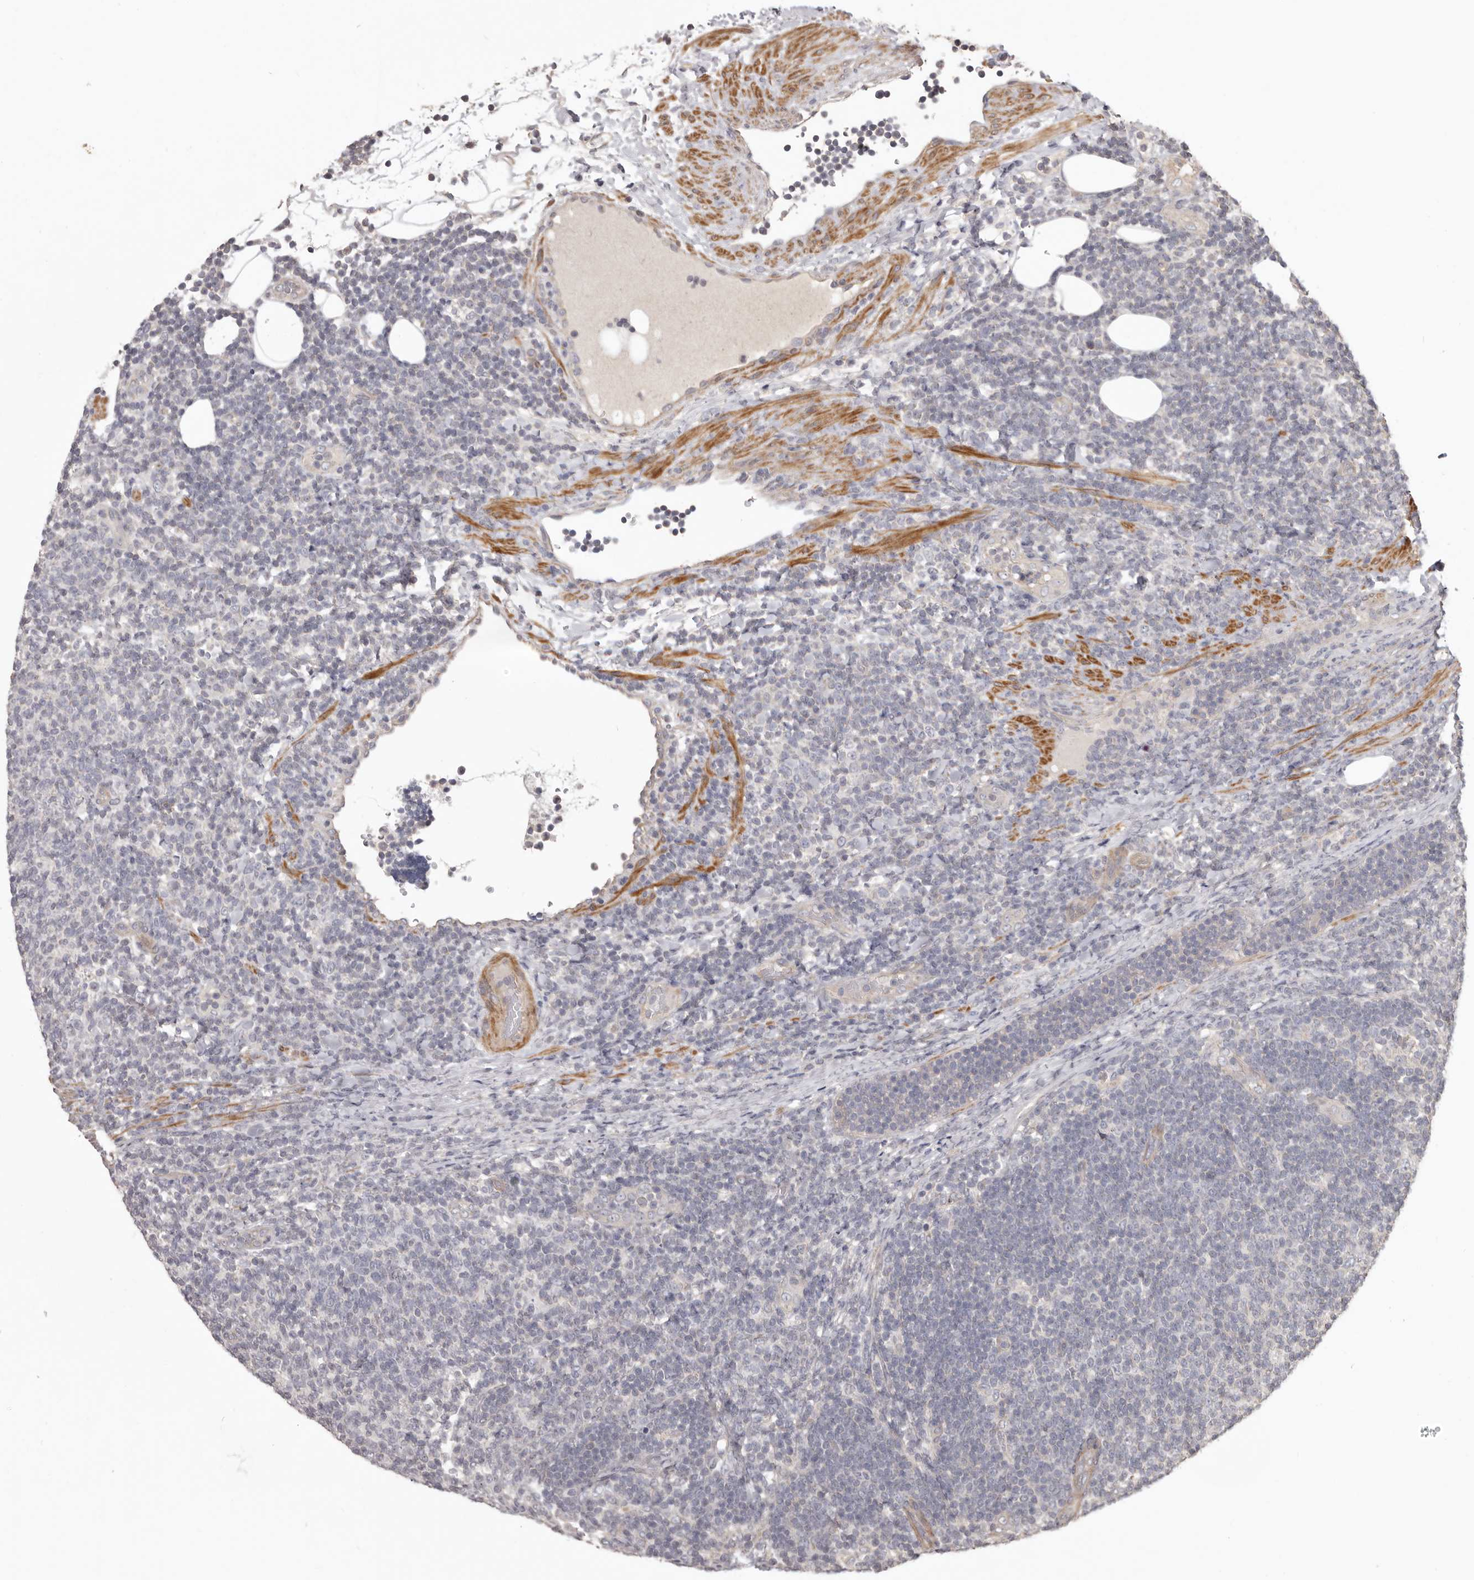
{"staining": {"intensity": "negative", "quantity": "none", "location": "none"}, "tissue": "lymphoma", "cell_type": "Tumor cells", "image_type": "cancer", "snomed": [{"axis": "morphology", "description": "Malignant lymphoma, non-Hodgkin's type, Low grade"}, {"axis": "topography", "description": "Lymph node"}], "caption": "DAB immunohistochemical staining of human lymphoma demonstrates no significant expression in tumor cells.", "gene": "HRH1", "patient": {"sex": "male", "age": 66}}